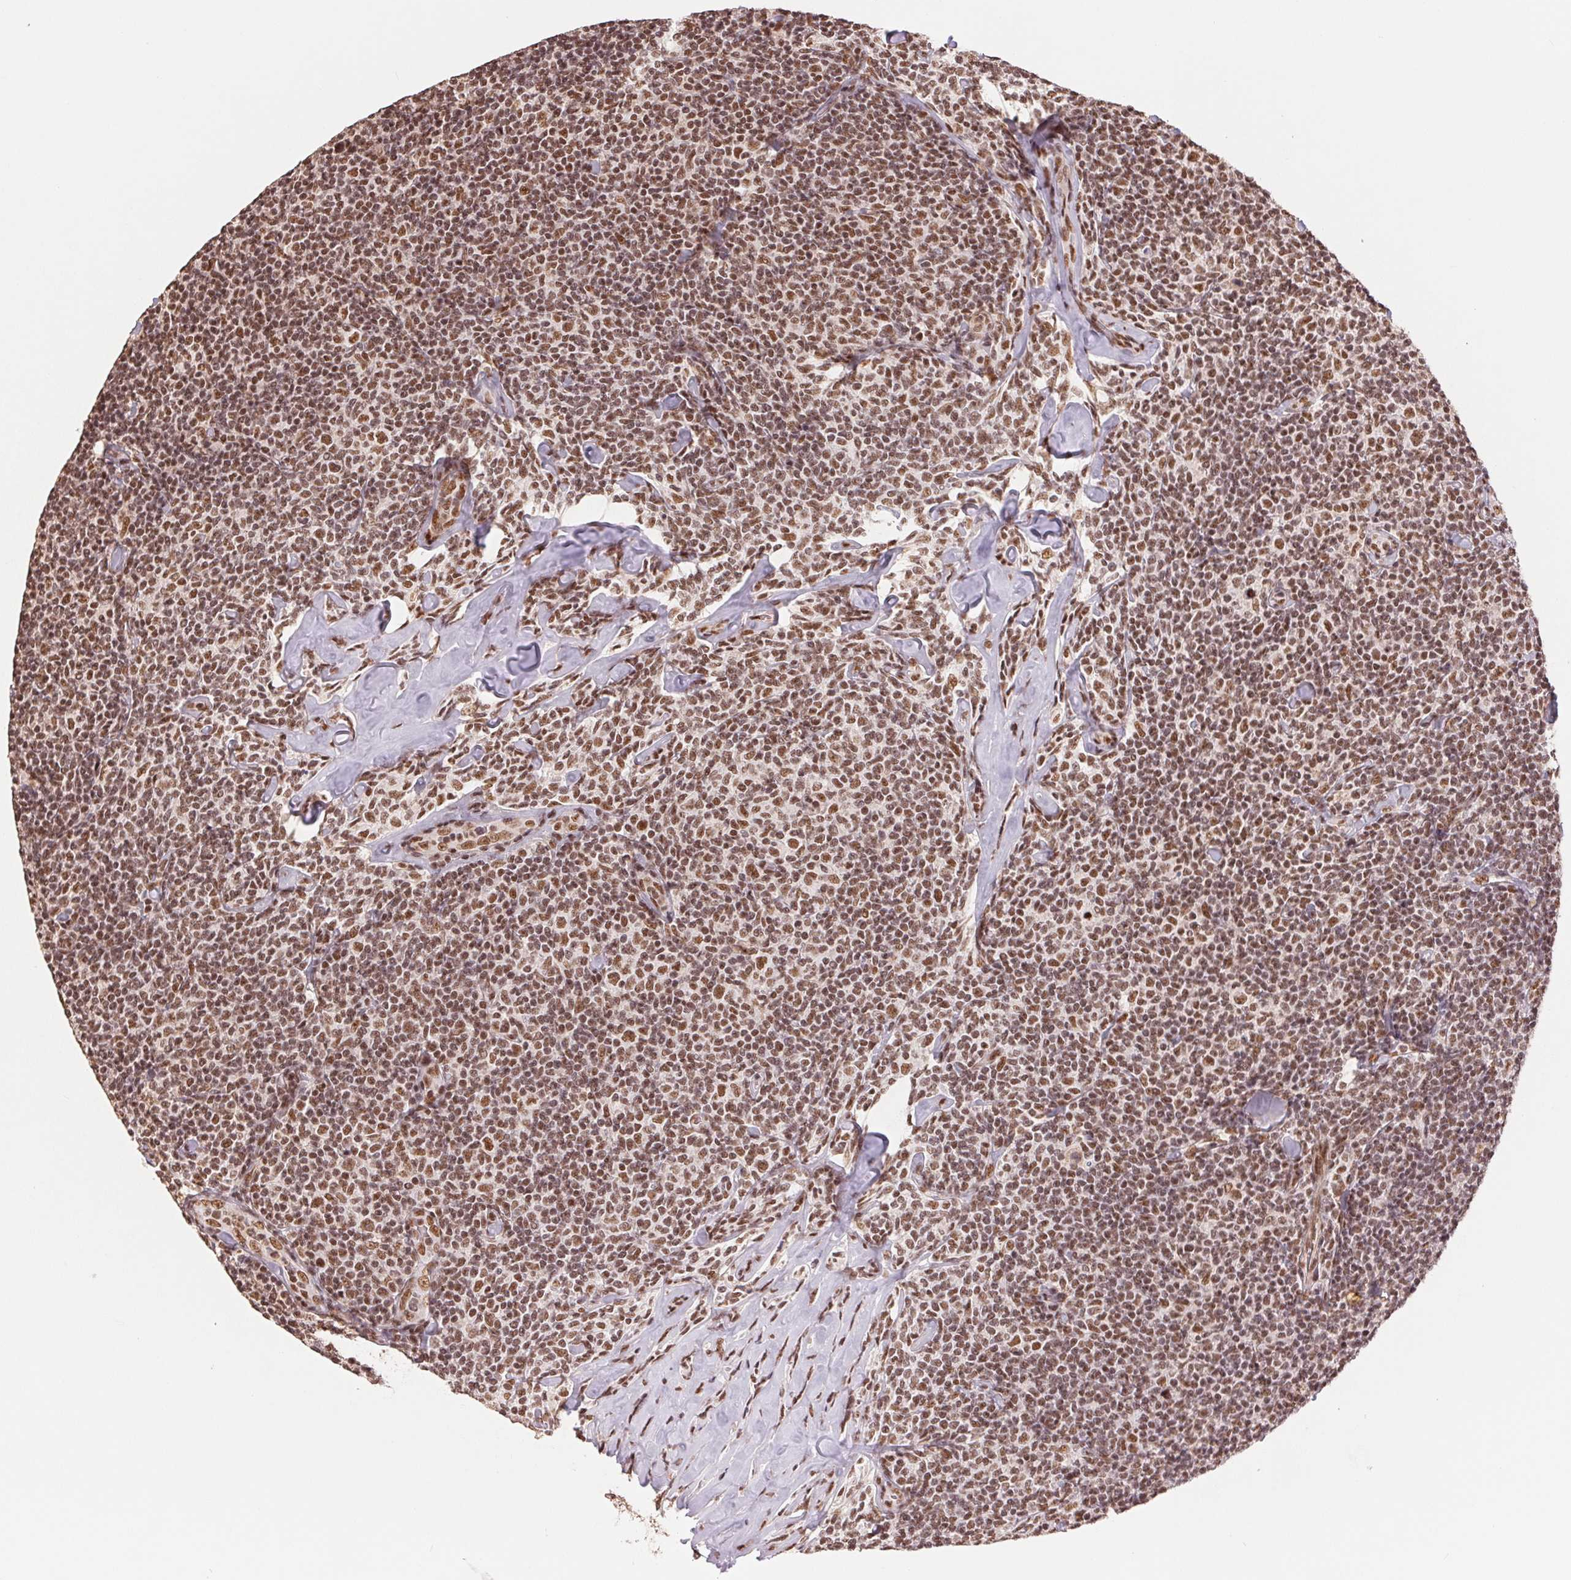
{"staining": {"intensity": "moderate", "quantity": ">75%", "location": "nuclear"}, "tissue": "lymphoma", "cell_type": "Tumor cells", "image_type": "cancer", "snomed": [{"axis": "morphology", "description": "Malignant lymphoma, non-Hodgkin's type, Low grade"}, {"axis": "topography", "description": "Lymph node"}], "caption": "Approximately >75% of tumor cells in lymphoma show moderate nuclear protein positivity as visualized by brown immunohistochemical staining.", "gene": "SREK1", "patient": {"sex": "female", "age": 56}}